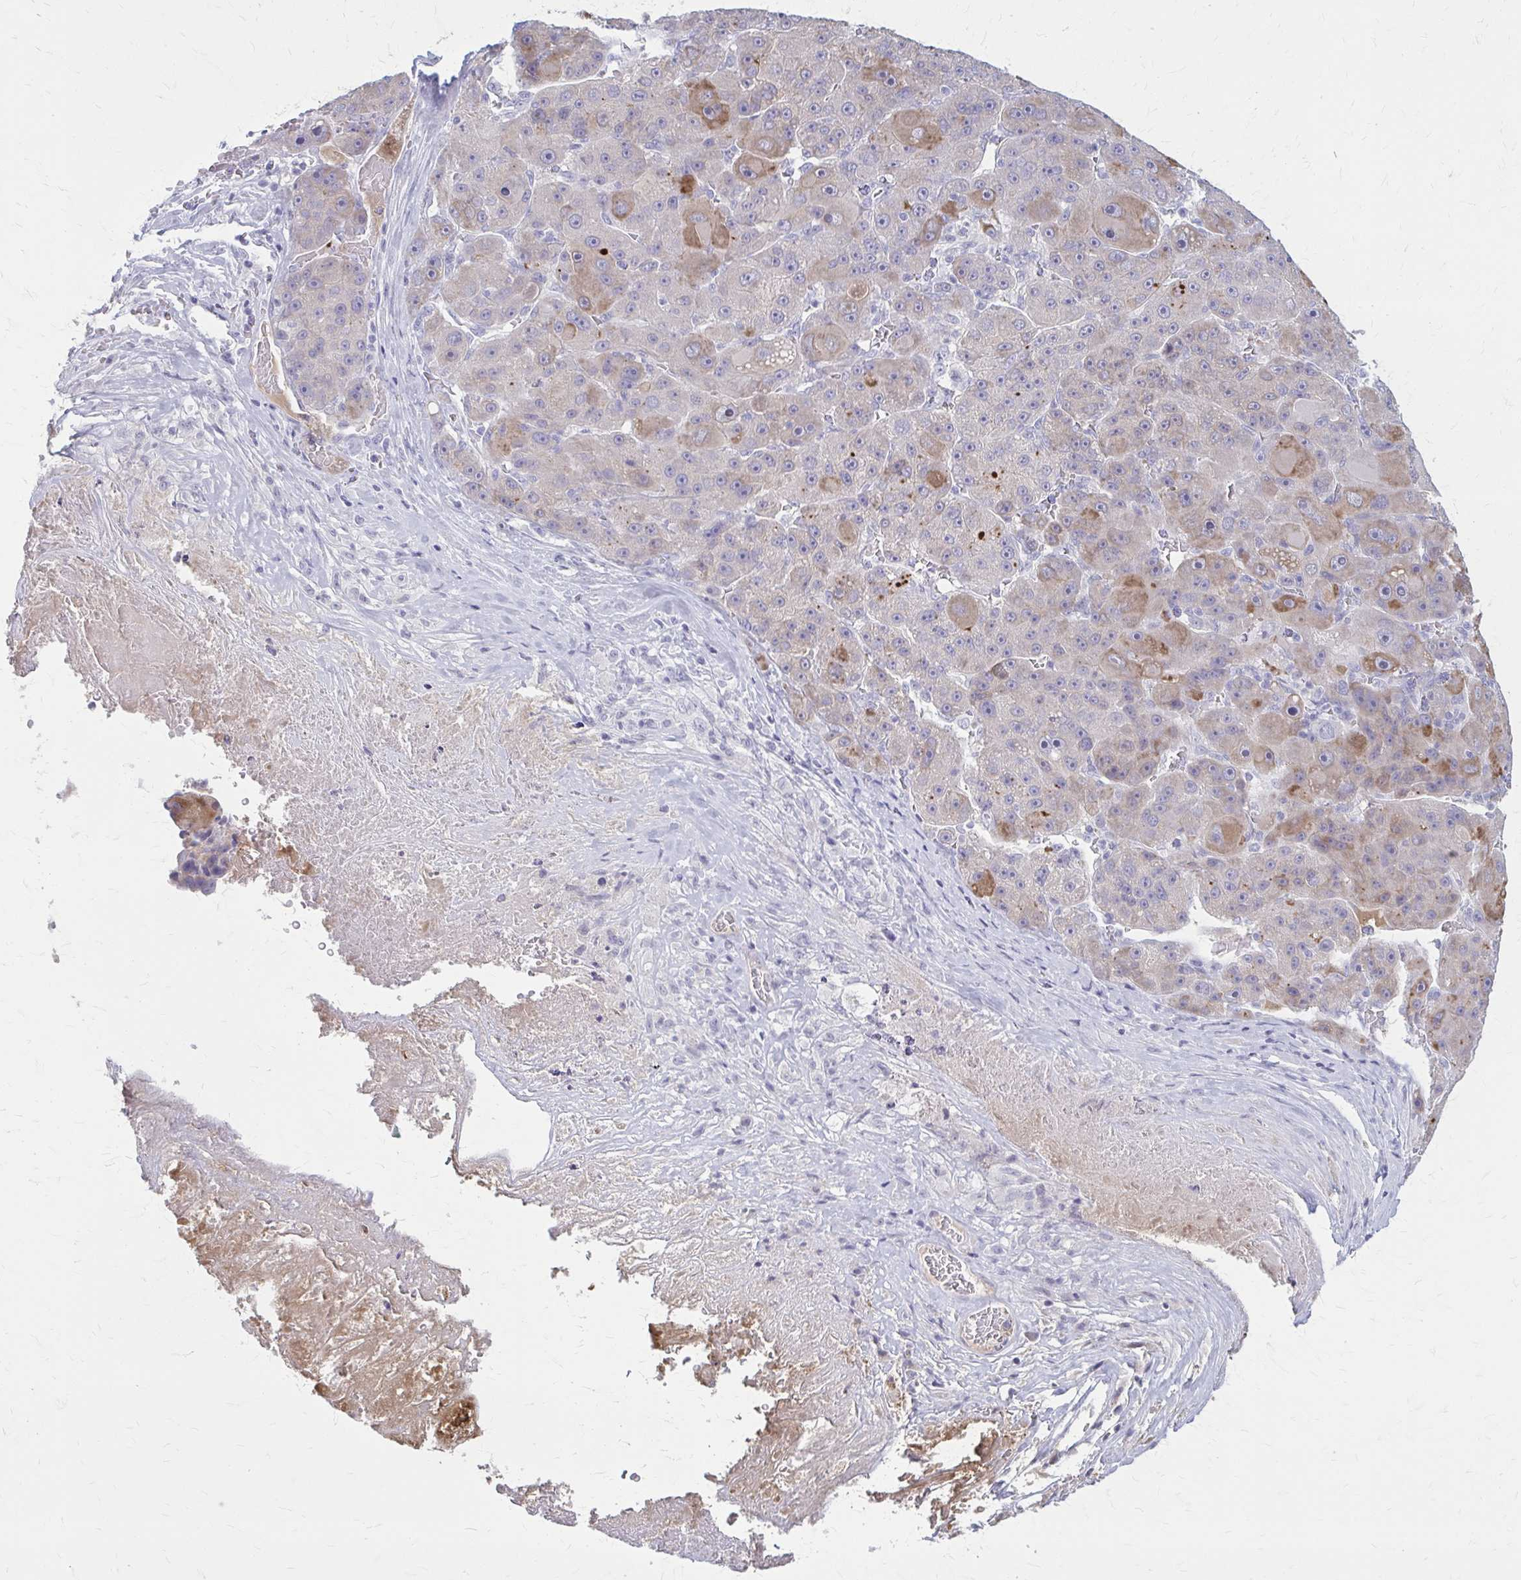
{"staining": {"intensity": "moderate", "quantity": "<25%", "location": "cytoplasmic/membranous"}, "tissue": "liver cancer", "cell_type": "Tumor cells", "image_type": "cancer", "snomed": [{"axis": "morphology", "description": "Carcinoma, Hepatocellular, NOS"}, {"axis": "topography", "description": "Liver"}], "caption": "Liver hepatocellular carcinoma stained for a protein reveals moderate cytoplasmic/membranous positivity in tumor cells.", "gene": "SERPIND1", "patient": {"sex": "male", "age": 76}}